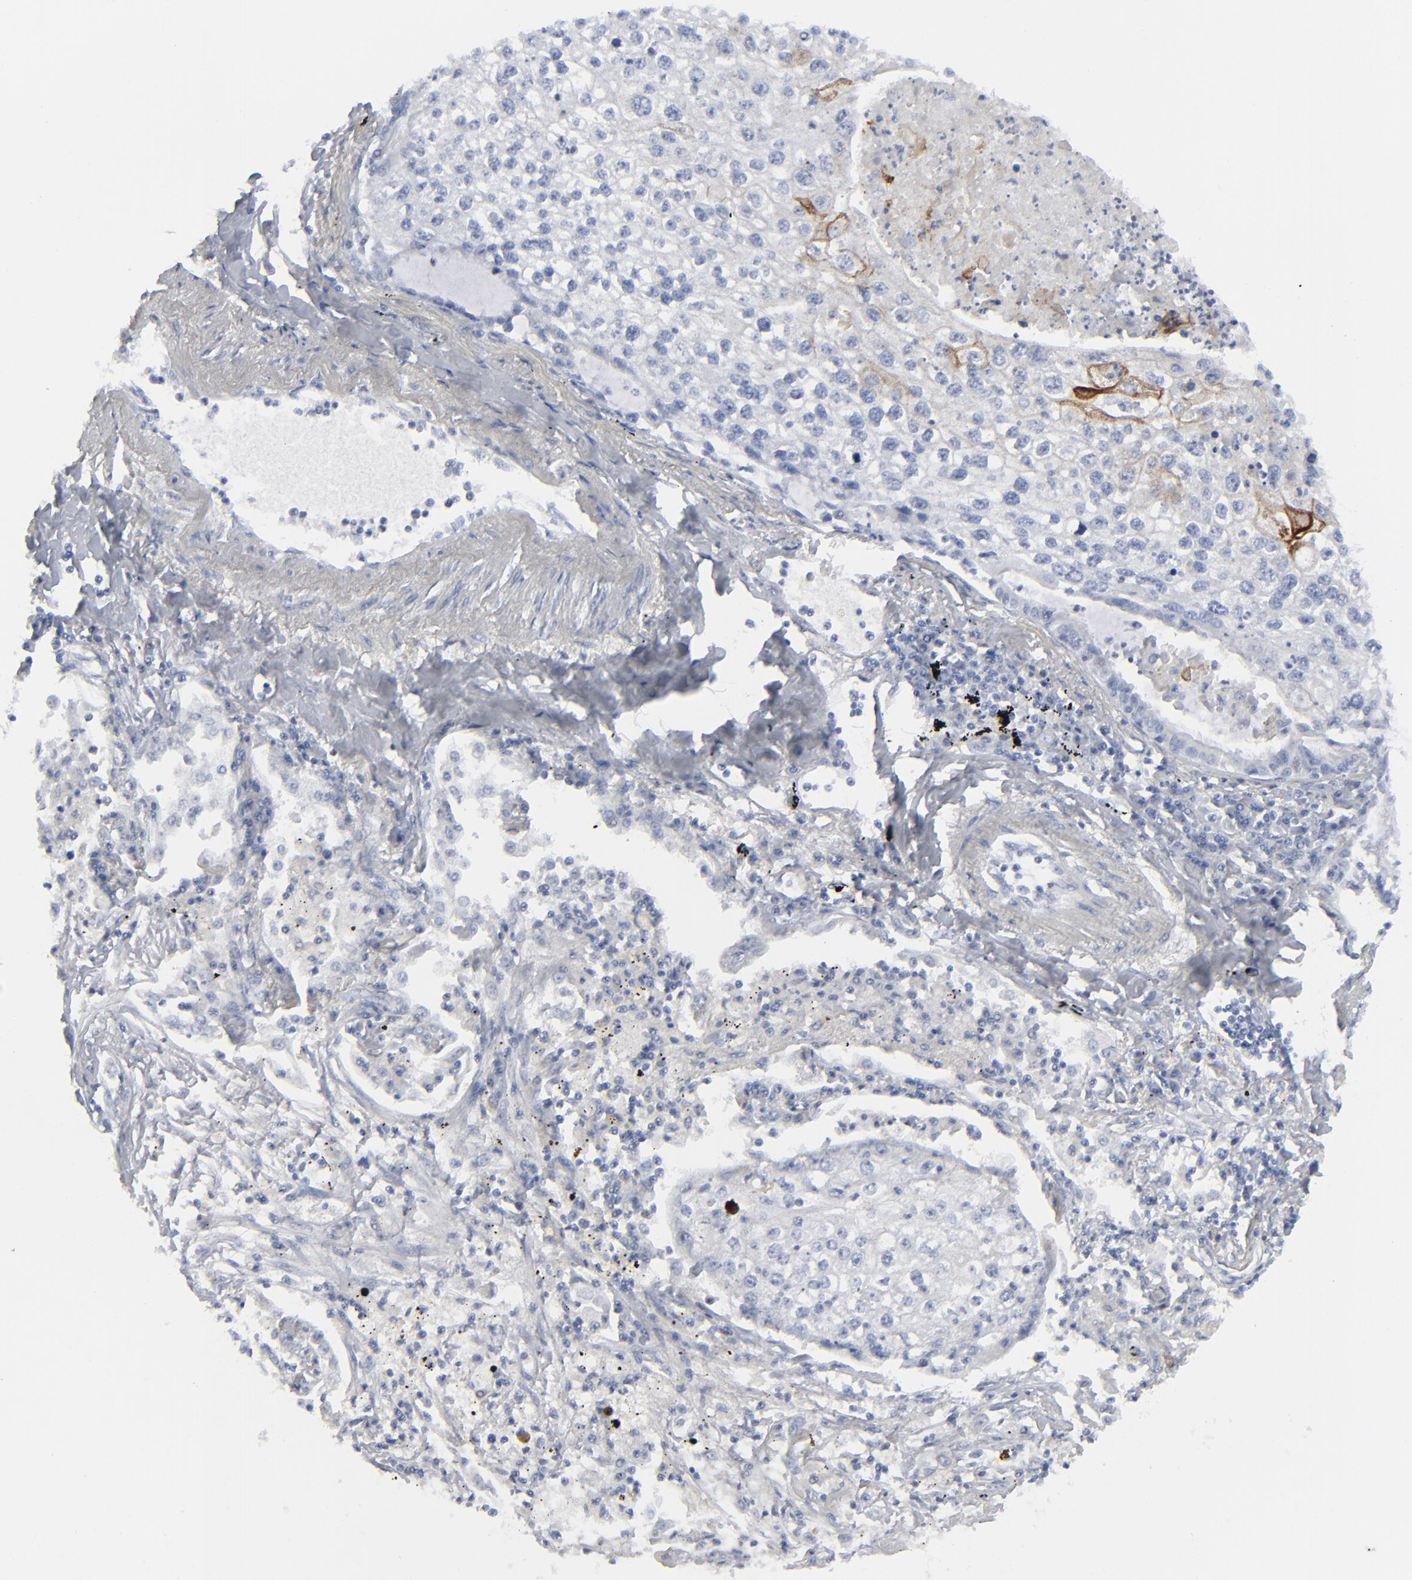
{"staining": {"intensity": "strong", "quantity": "<25%", "location": "cytoplasmic/membranous"}, "tissue": "lung cancer", "cell_type": "Tumor cells", "image_type": "cancer", "snomed": [{"axis": "morphology", "description": "Squamous cell carcinoma, NOS"}, {"axis": "topography", "description": "Lung"}], "caption": "DAB immunohistochemical staining of lung cancer (squamous cell carcinoma) reveals strong cytoplasmic/membranous protein positivity in about <25% of tumor cells. Using DAB (brown) and hematoxylin (blue) stains, captured at high magnification using brightfield microscopy.", "gene": "MSLN", "patient": {"sex": "male", "age": 75}}